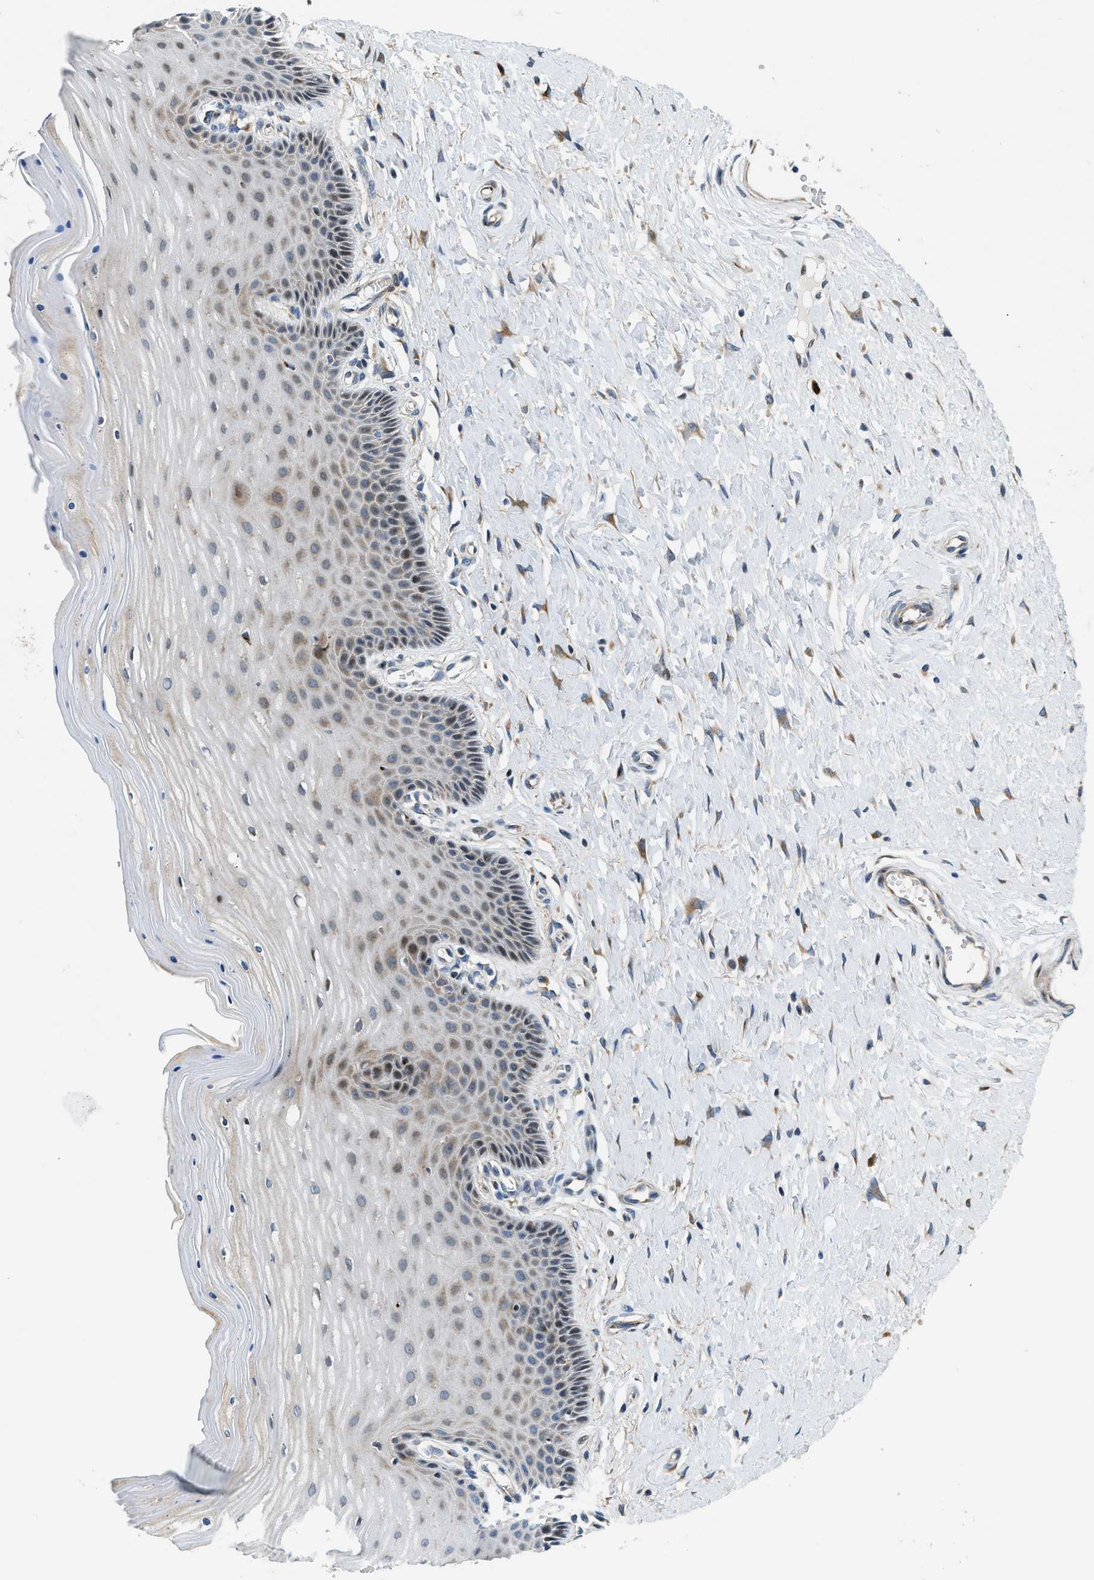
{"staining": {"intensity": "moderate", "quantity": "<25%", "location": "cytoplasmic/membranous"}, "tissue": "cervix", "cell_type": "Glandular cells", "image_type": "normal", "snomed": [{"axis": "morphology", "description": "Normal tissue, NOS"}, {"axis": "topography", "description": "Cervix"}], "caption": "High-power microscopy captured an immunohistochemistry (IHC) photomicrograph of normal cervix, revealing moderate cytoplasmic/membranous expression in about <25% of glandular cells.", "gene": "FUT8", "patient": {"sex": "female", "age": 55}}